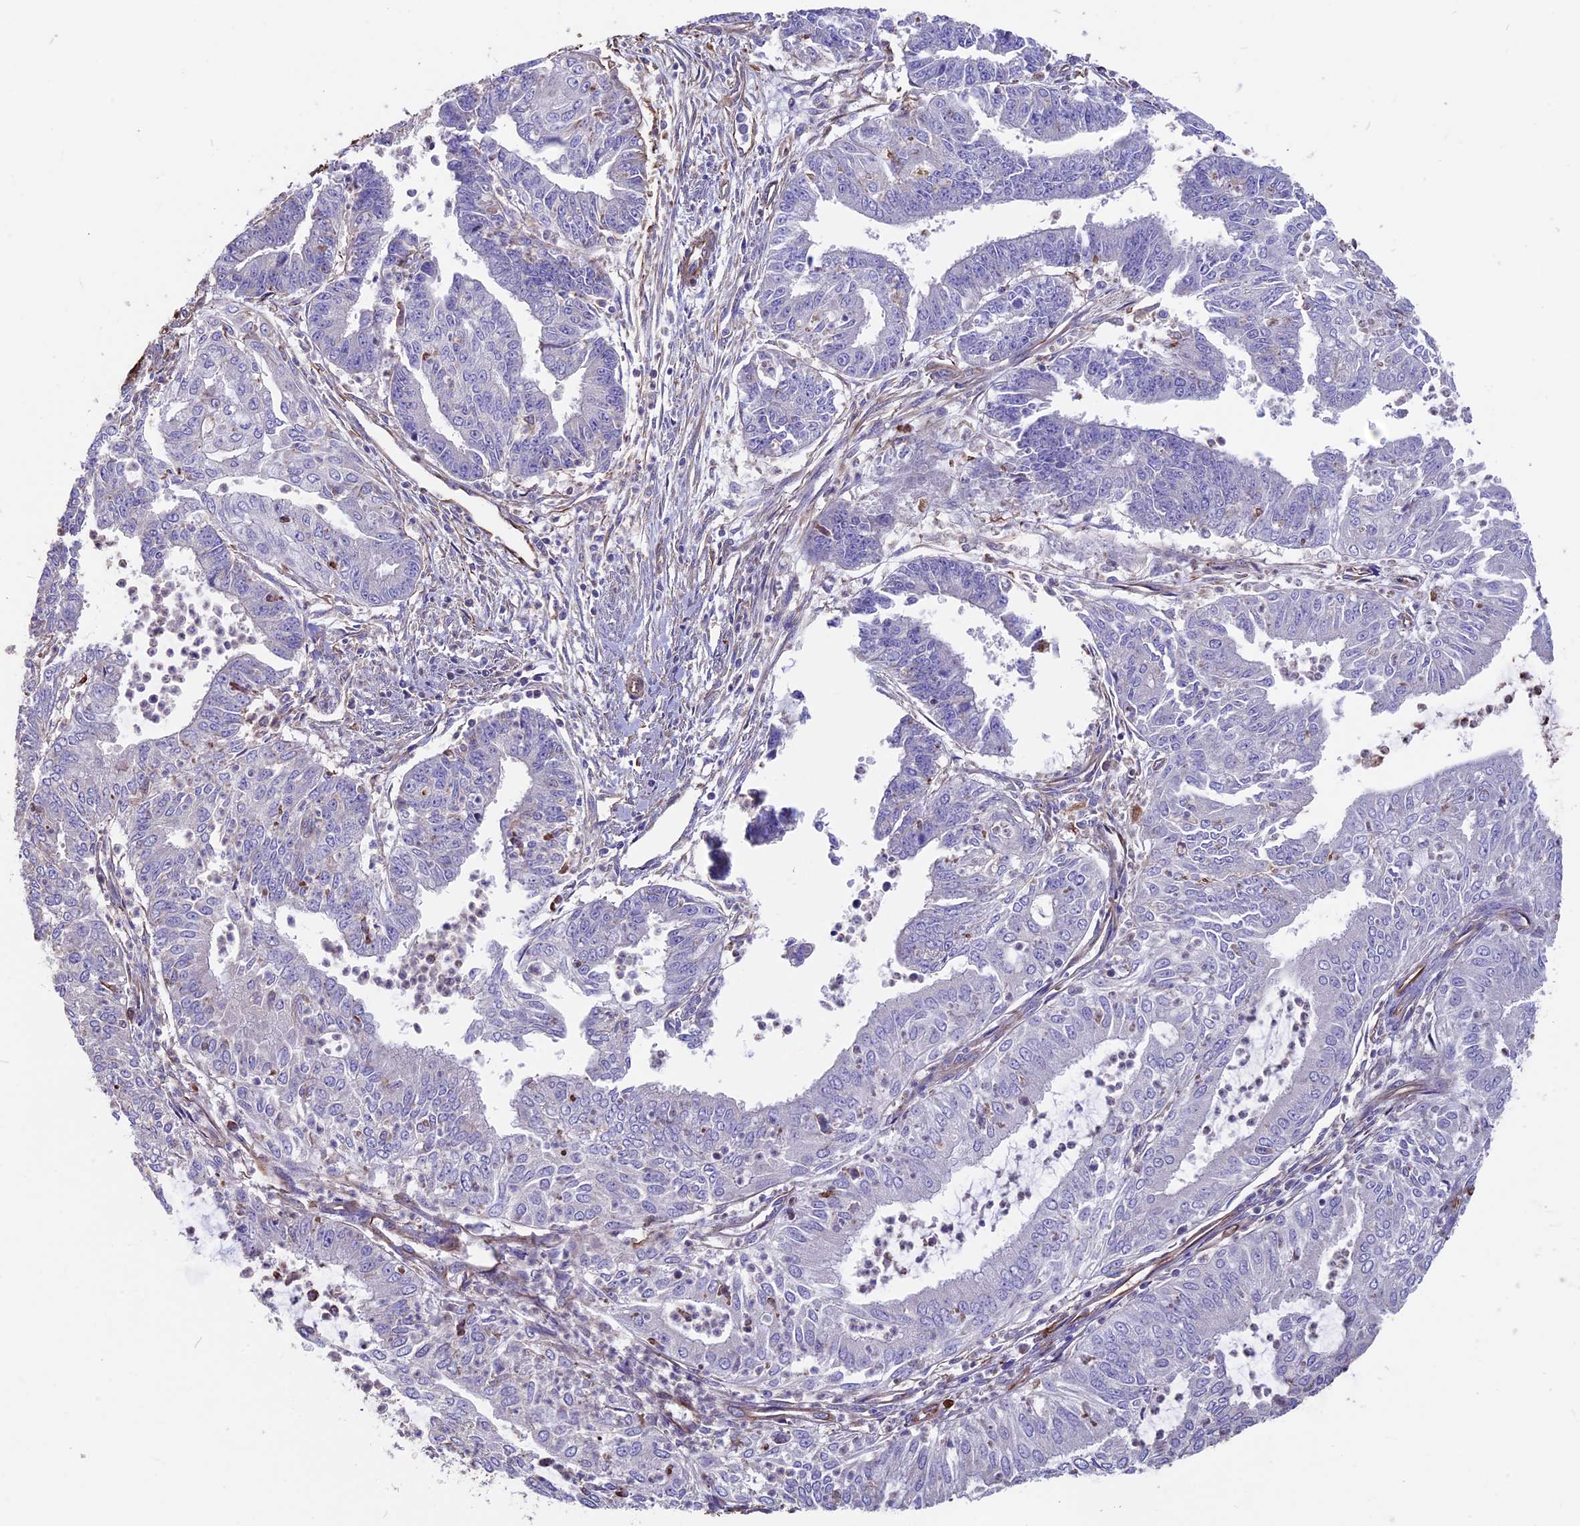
{"staining": {"intensity": "negative", "quantity": "none", "location": "none"}, "tissue": "endometrial cancer", "cell_type": "Tumor cells", "image_type": "cancer", "snomed": [{"axis": "morphology", "description": "Adenocarcinoma, NOS"}, {"axis": "topography", "description": "Endometrium"}], "caption": "Endometrial adenocarcinoma was stained to show a protein in brown. There is no significant positivity in tumor cells. (DAB IHC visualized using brightfield microscopy, high magnification).", "gene": "SEH1L", "patient": {"sex": "female", "age": 73}}